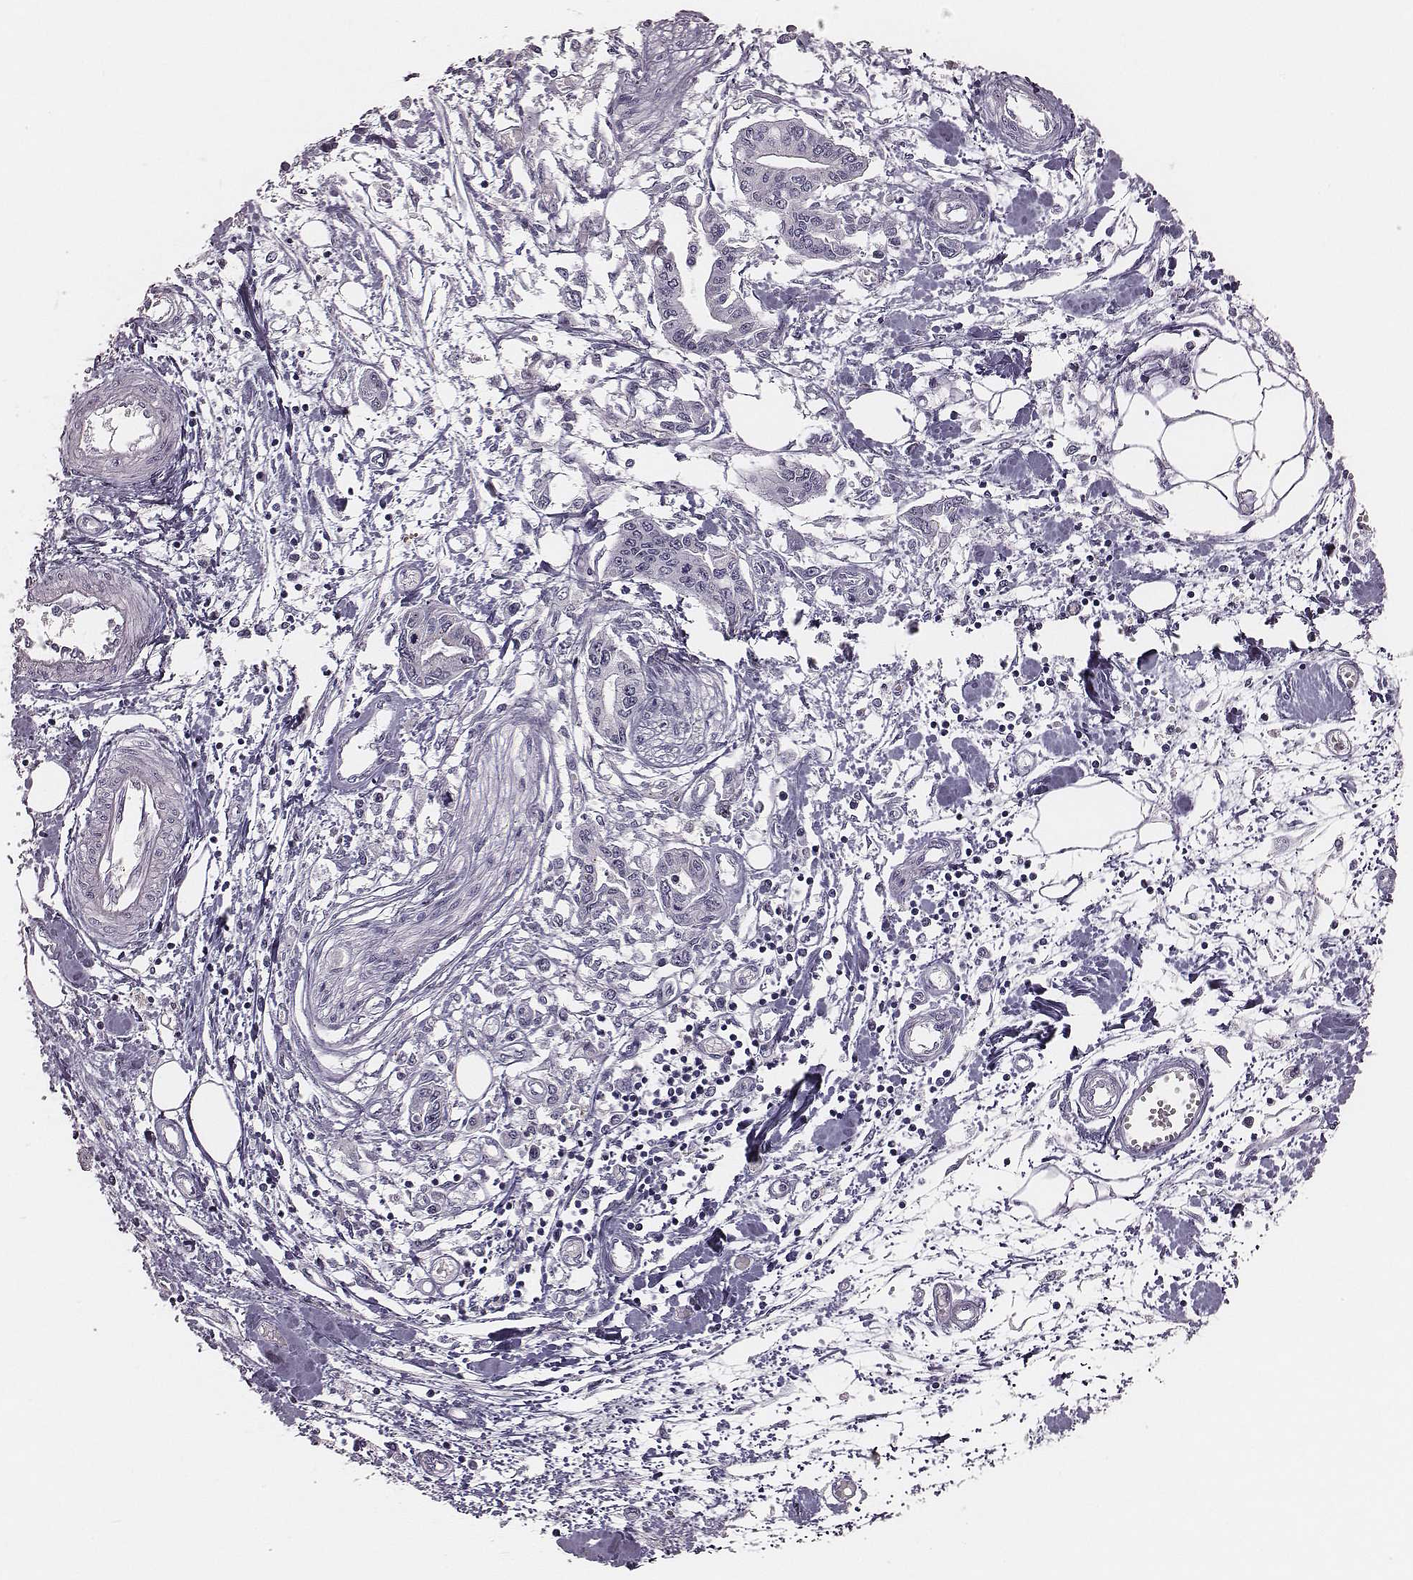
{"staining": {"intensity": "negative", "quantity": "none", "location": "none"}, "tissue": "pancreatic cancer", "cell_type": "Tumor cells", "image_type": "cancer", "snomed": [{"axis": "morphology", "description": "Adenocarcinoma, NOS"}, {"axis": "topography", "description": "Pancreas"}], "caption": "Immunohistochemistry of pancreatic cancer (adenocarcinoma) demonstrates no expression in tumor cells.", "gene": "ZNF365", "patient": {"sex": "male", "age": 60}}